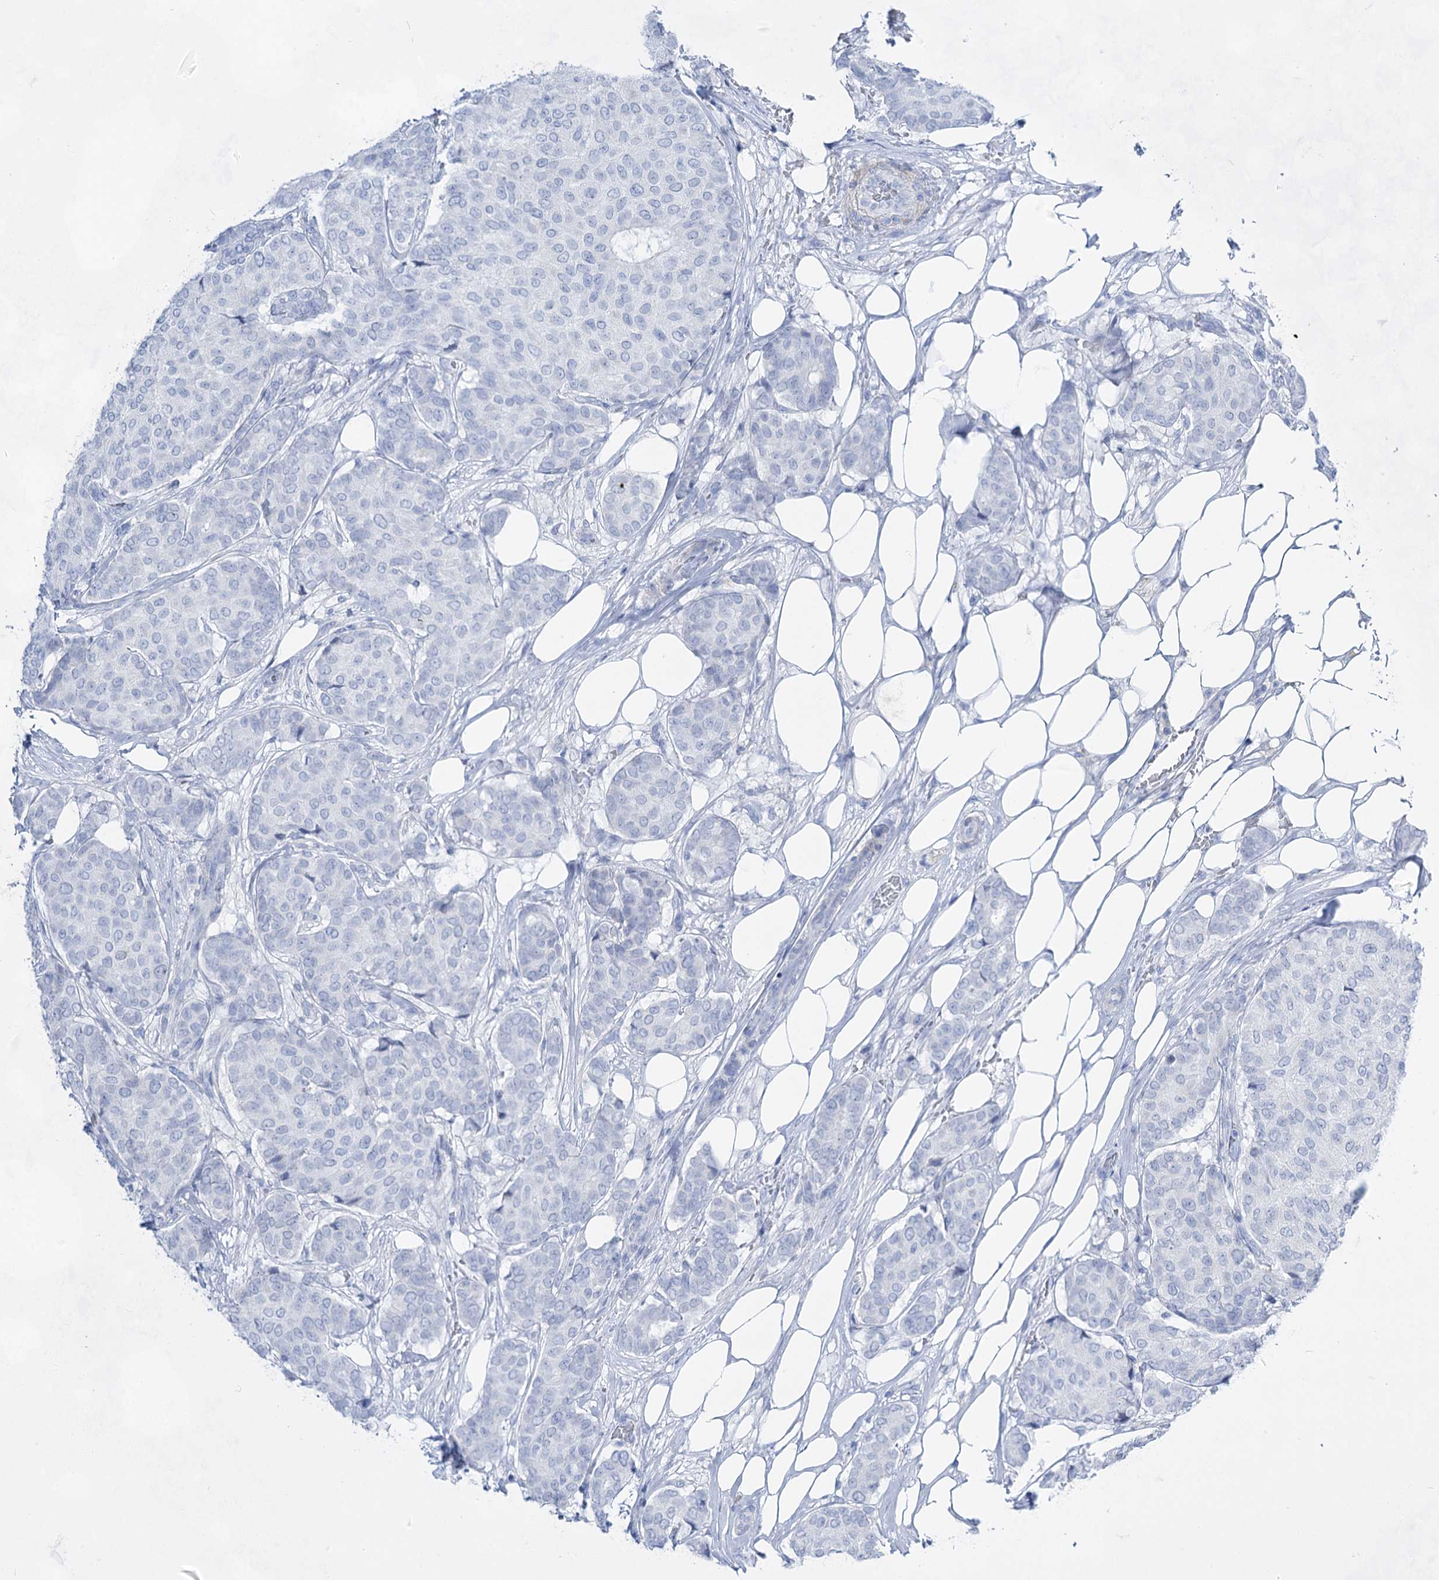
{"staining": {"intensity": "negative", "quantity": "none", "location": "none"}, "tissue": "breast cancer", "cell_type": "Tumor cells", "image_type": "cancer", "snomed": [{"axis": "morphology", "description": "Duct carcinoma"}, {"axis": "topography", "description": "Breast"}], "caption": "A micrograph of human breast cancer (infiltrating ductal carcinoma) is negative for staining in tumor cells. (DAB immunohistochemistry (IHC) with hematoxylin counter stain).", "gene": "ACRV1", "patient": {"sex": "female", "age": 75}}